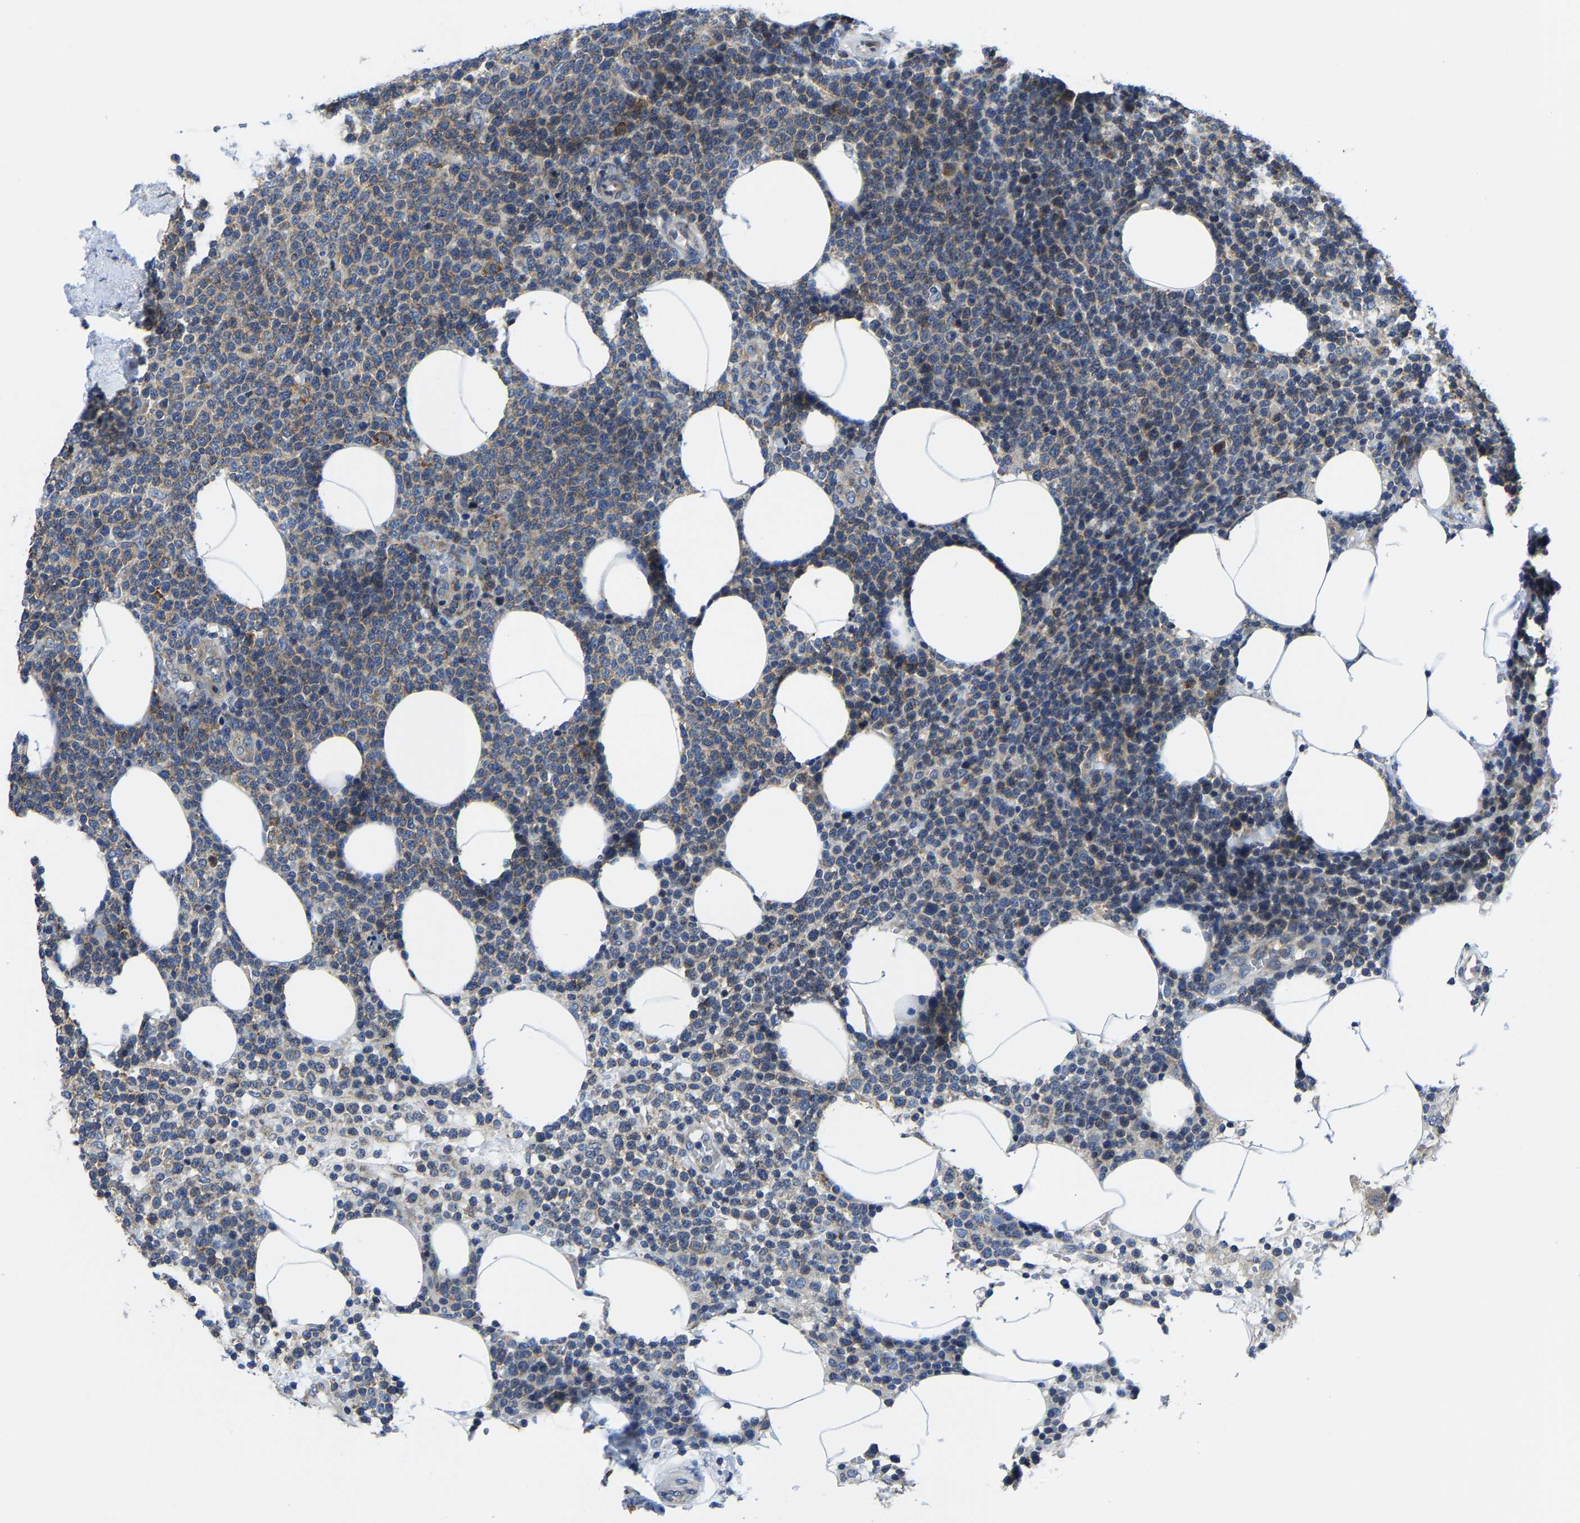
{"staining": {"intensity": "moderate", "quantity": "<25%", "location": "cytoplasmic/membranous"}, "tissue": "lymphoma", "cell_type": "Tumor cells", "image_type": "cancer", "snomed": [{"axis": "morphology", "description": "Malignant lymphoma, non-Hodgkin's type, High grade"}, {"axis": "topography", "description": "Lymph node"}], "caption": "An image of lymphoma stained for a protein displays moderate cytoplasmic/membranous brown staining in tumor cells.", "gene": "G3BP2", "patient": {"sex": "male", "age": 61}}